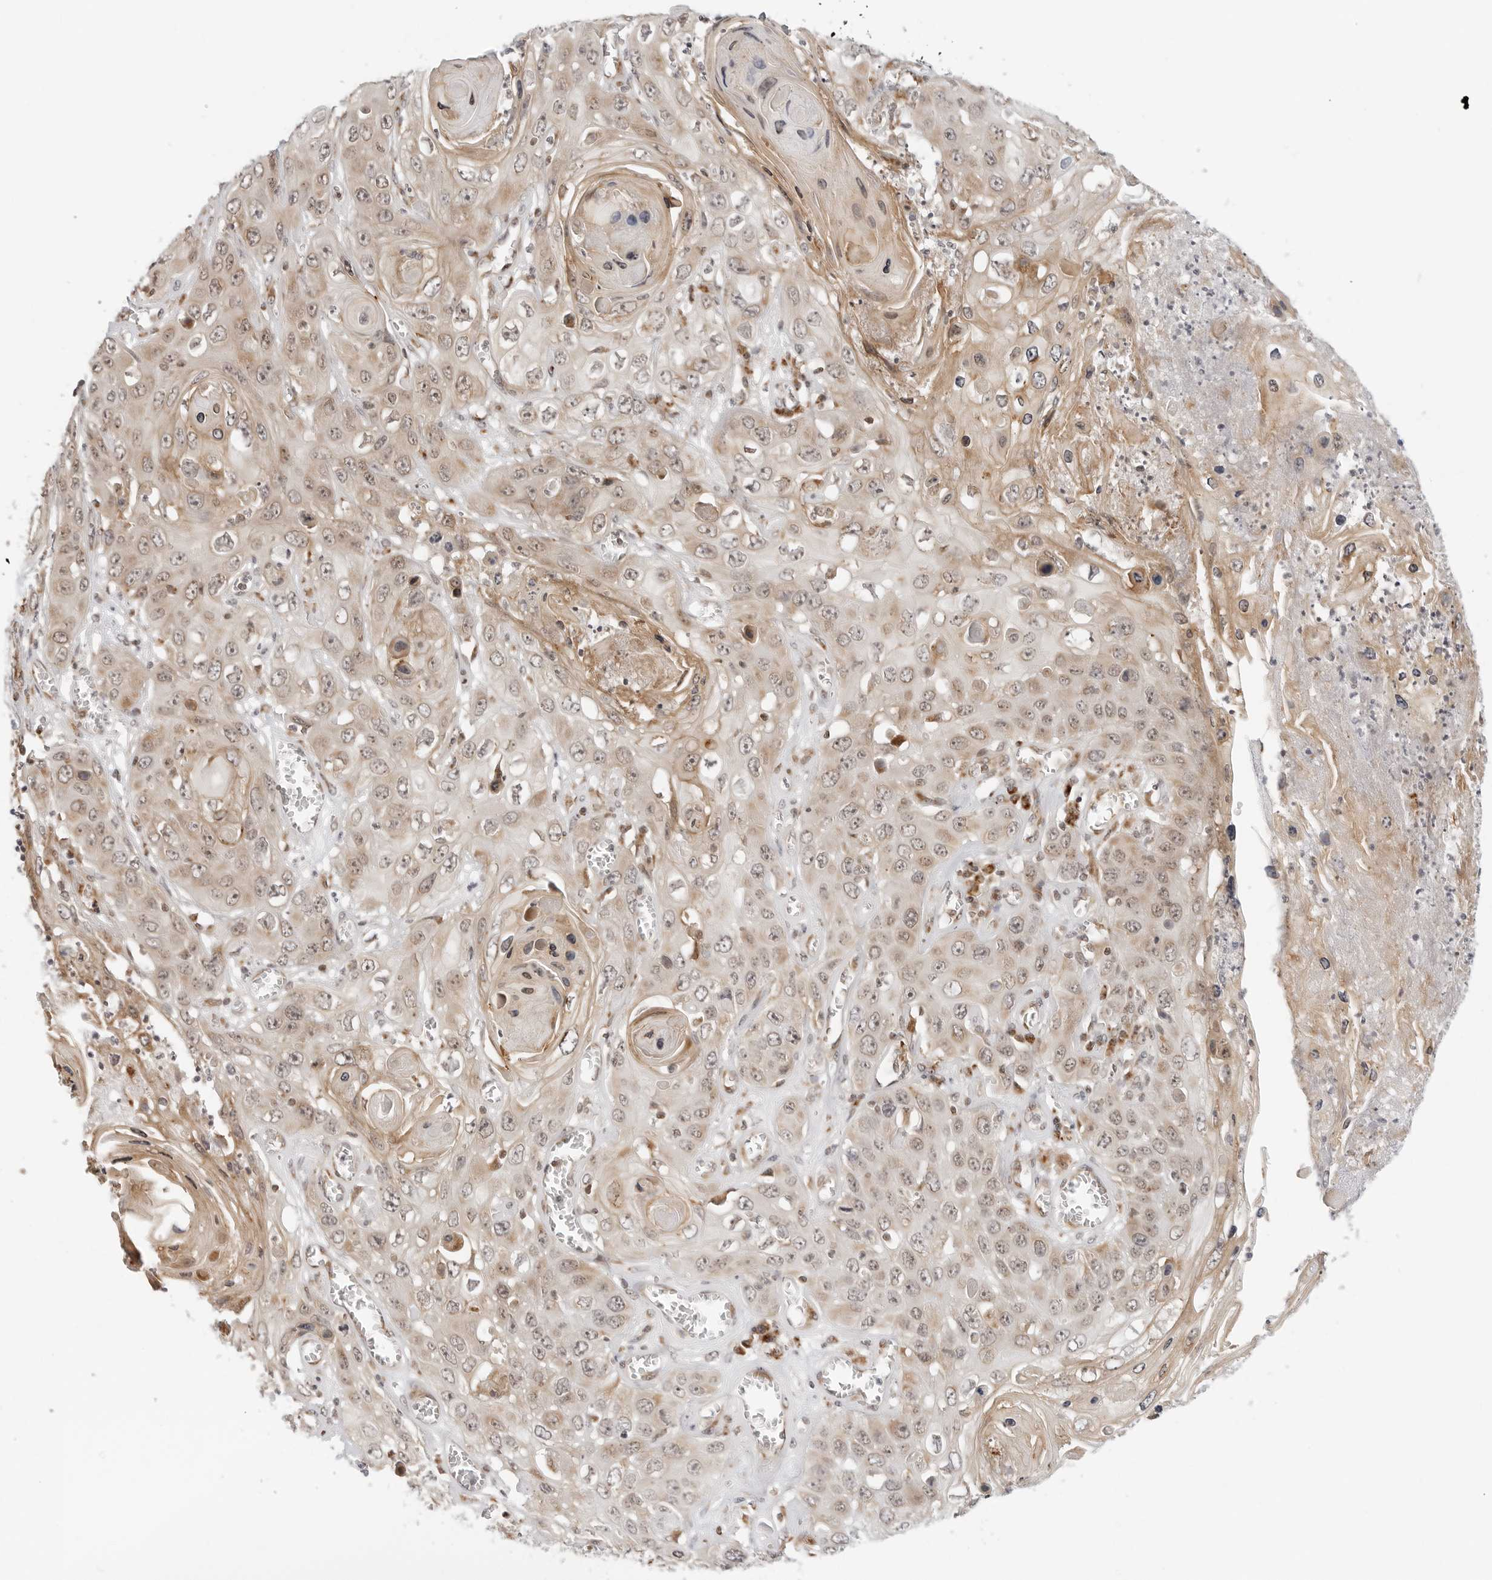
{"staining": {"intensity": "weak", "quantity": ">75%", "location": "cytoplasmic/membranous"}, "tissue": "skin cancer", "cell_type": "Tumor cells", "image_type": "cancer", "snomed": [{"axis": "morphology", "description": "Squamous cell carcinoma, NOS"}, {"axis": "topography", "description": "Skin"}], "caption": "Skin cancer (squamous cell carcinoma) stained for a protein (brown) exhibits weak cytoplasmic/membranous positive positivity in approximately >75% of tumor cells.", "gene": "POLR3GL", "patient": {"sex": "male", "age": 55}}